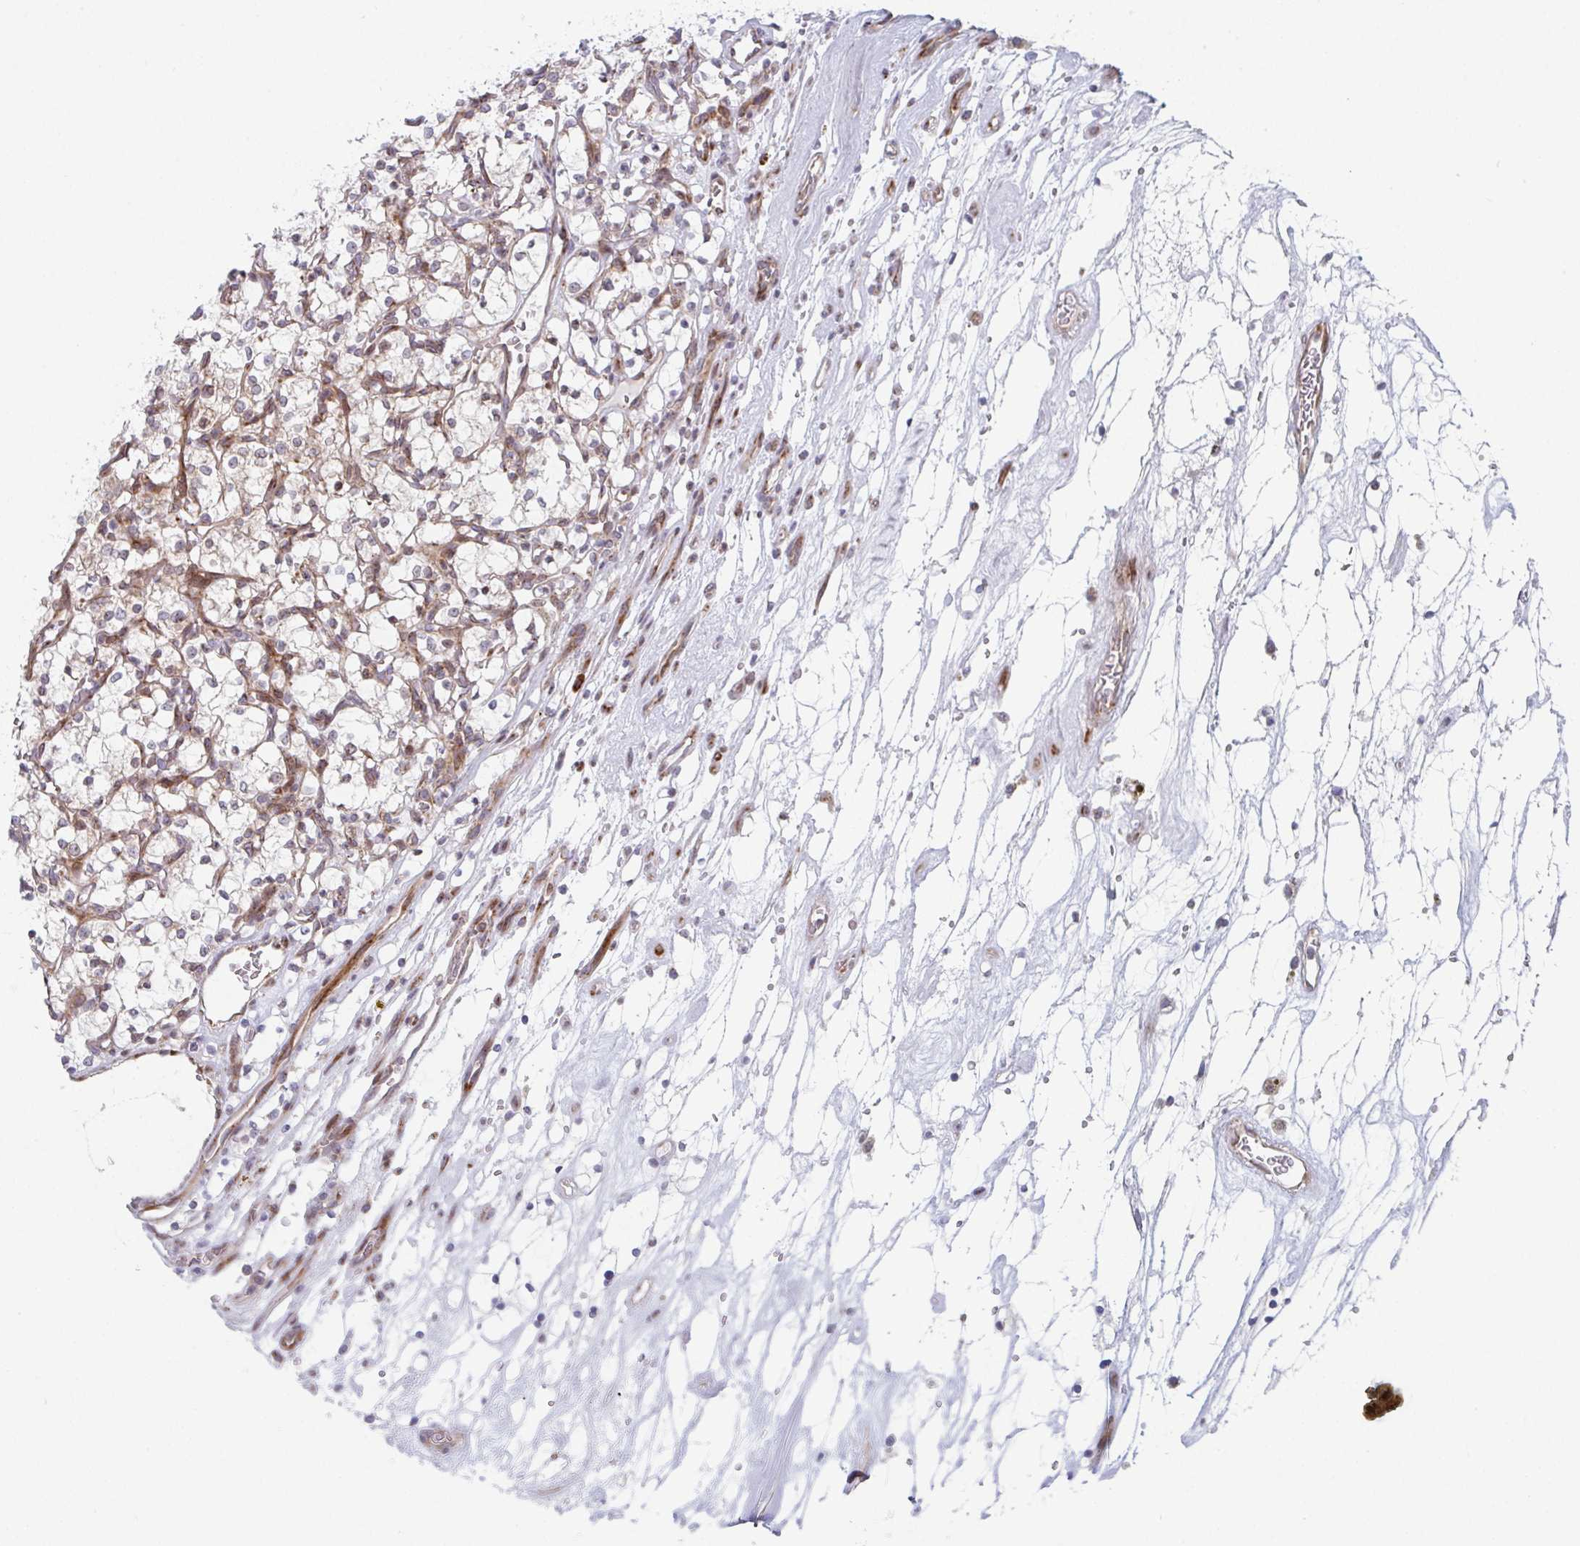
{"staining": {"intensity": "weak", "quantity": "<25%", "location": "cytoplasmic/membranous"}, "tissue": "renal cancer", "cell_type": "Tumor cells", "image_type": "cancer", "snomed": [{"axis": "morphology", "description": "Adenocarcinoma, NOS"}, {"axis": "topography", "description": "Kidney"}], "caption": "A micrograph of renal adenocarcinoma stained for a protein displays no brown staining in tumor cells.", "gene": "PRKCH", "patient": {"sex": "female", "age": 69}}